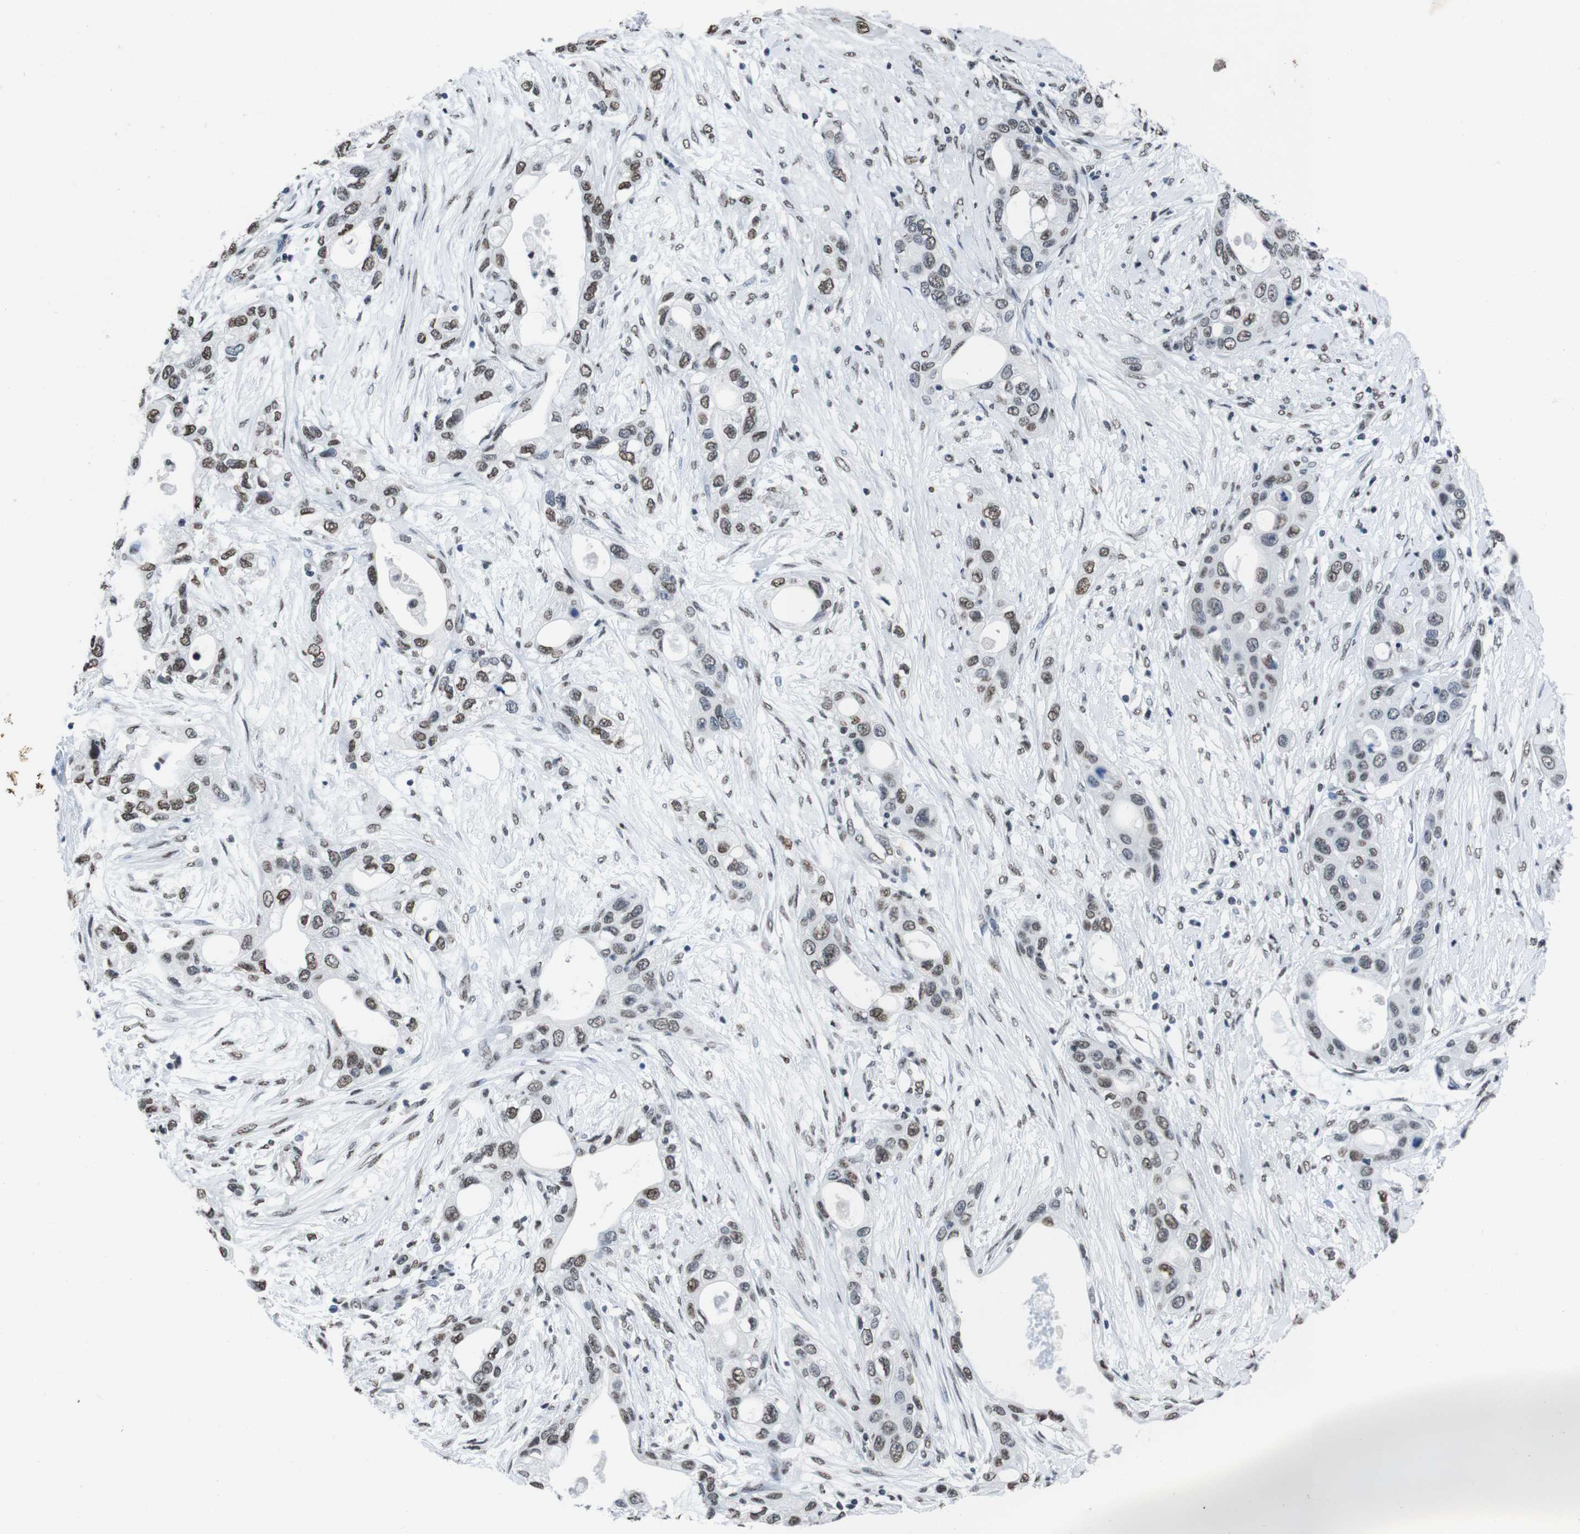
{"staining": {"intensity": "weak", "quantity": ">75%", "location": "nuclear"}, "tissue": "pancreatic cancer", "cell_type": "Tumor cells", "image_type": "cancer", "snomed": [{"axis": "morphology", "description": "Adenocarcinoma, NOS"}, {"axis": "topography", "description": "Pancreas"}], "caption": "About >75% of tumor cells in human pancreatic cancer display weak nuclear protein positivity as visualized by brown immunohistochemical staining.", "gene": "PIP4P2", "patient": {"sex": "female", "age": 70}}